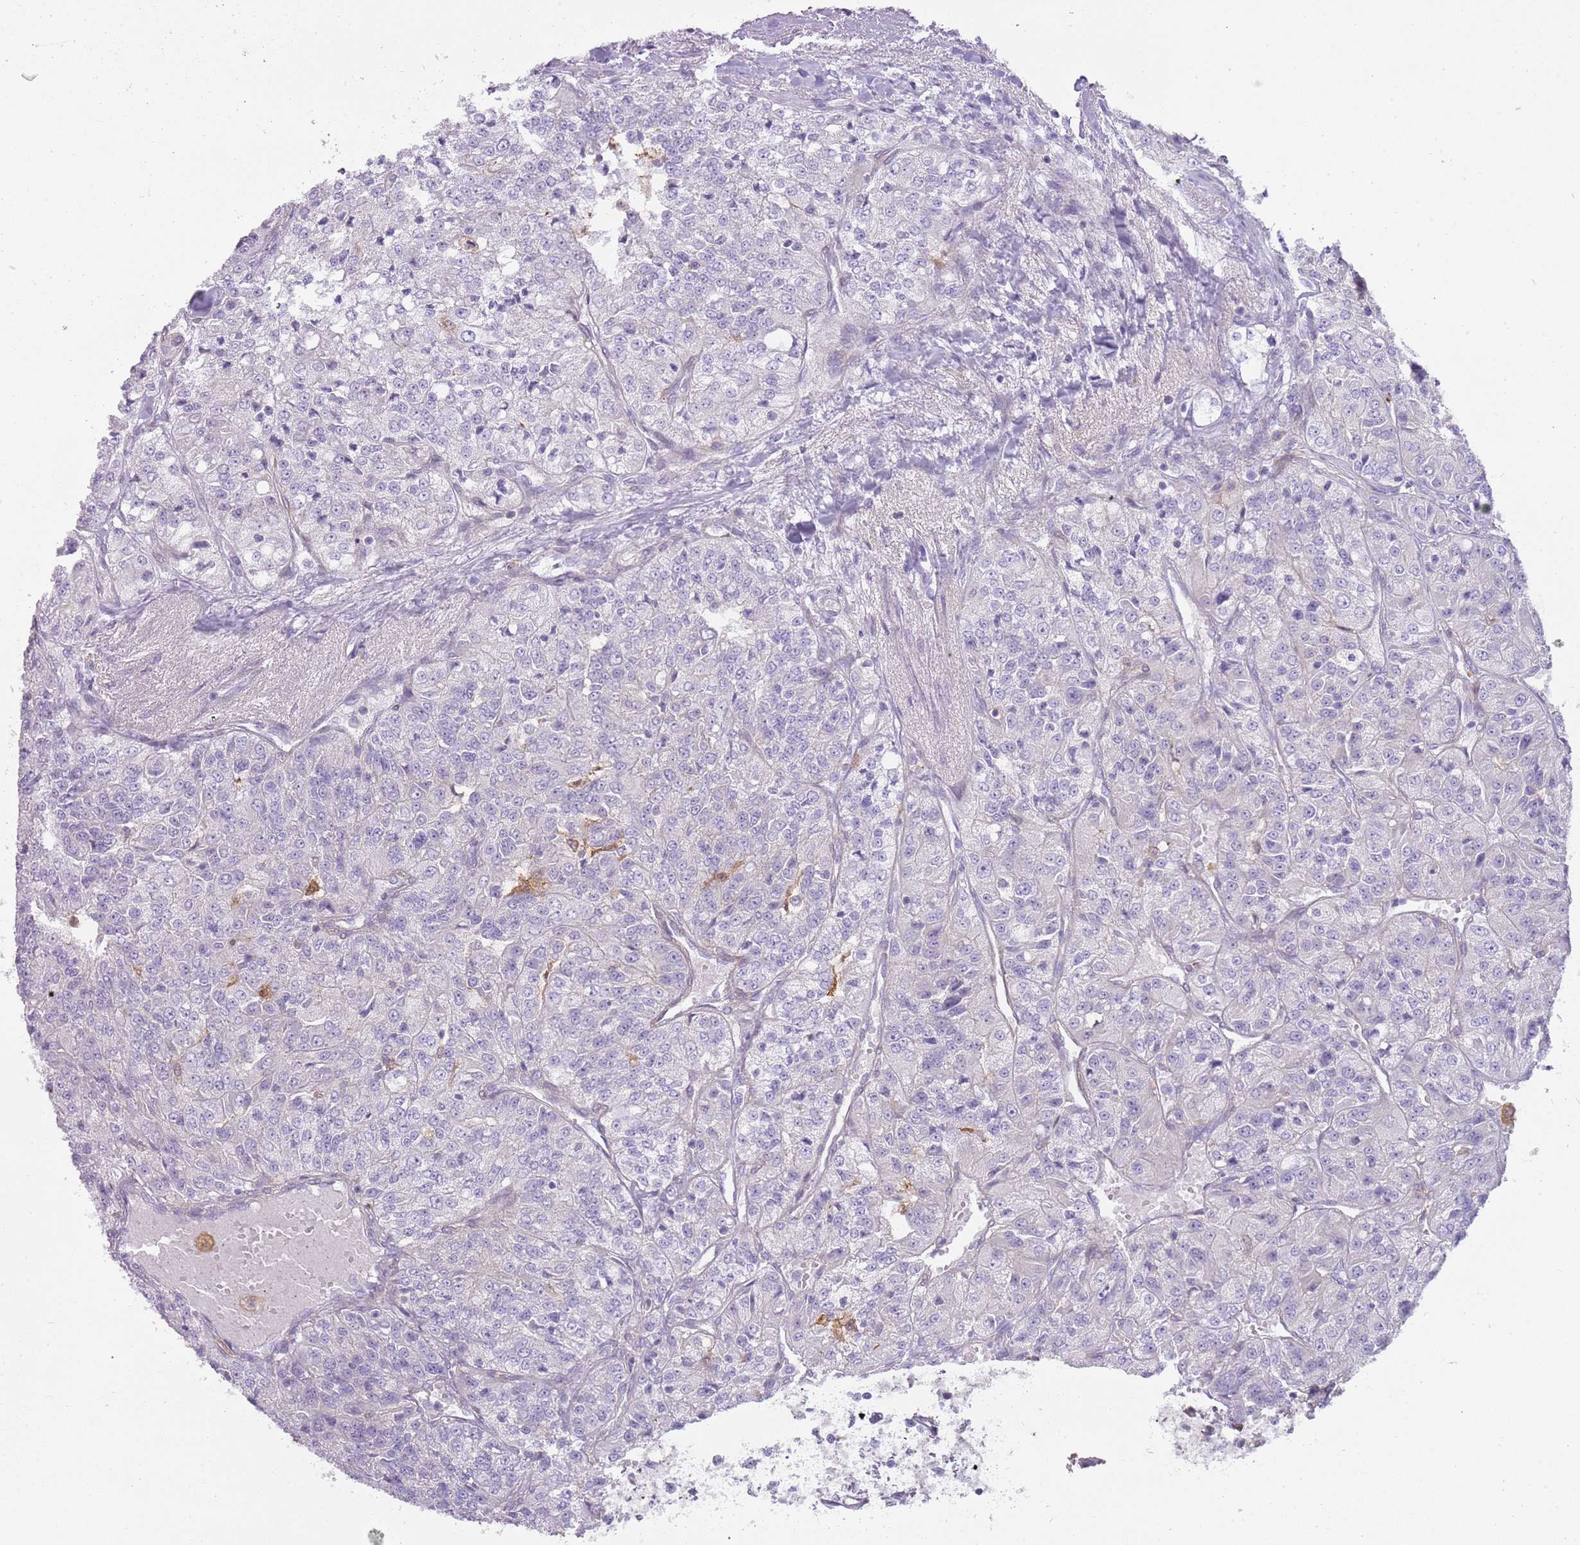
{"staining": {"intensity": "negative", "quantity": "none", "location": "none"}, "tissue": "renal cancer", "cell_type": "Tumor cells", "image_type": "cancer", "snomed": [{"axis": "morphology", "description": "Adenocarcinoma, NOS"}, {"axis": "topography", "description": "Kidney"}], "caption": "Renal adenocarcinoma was stained to show a protein in brown. There is no significant positivity in tumor cells.", "gene": "DIPK1C", "patient": {"sex": "female", "age": 63}}